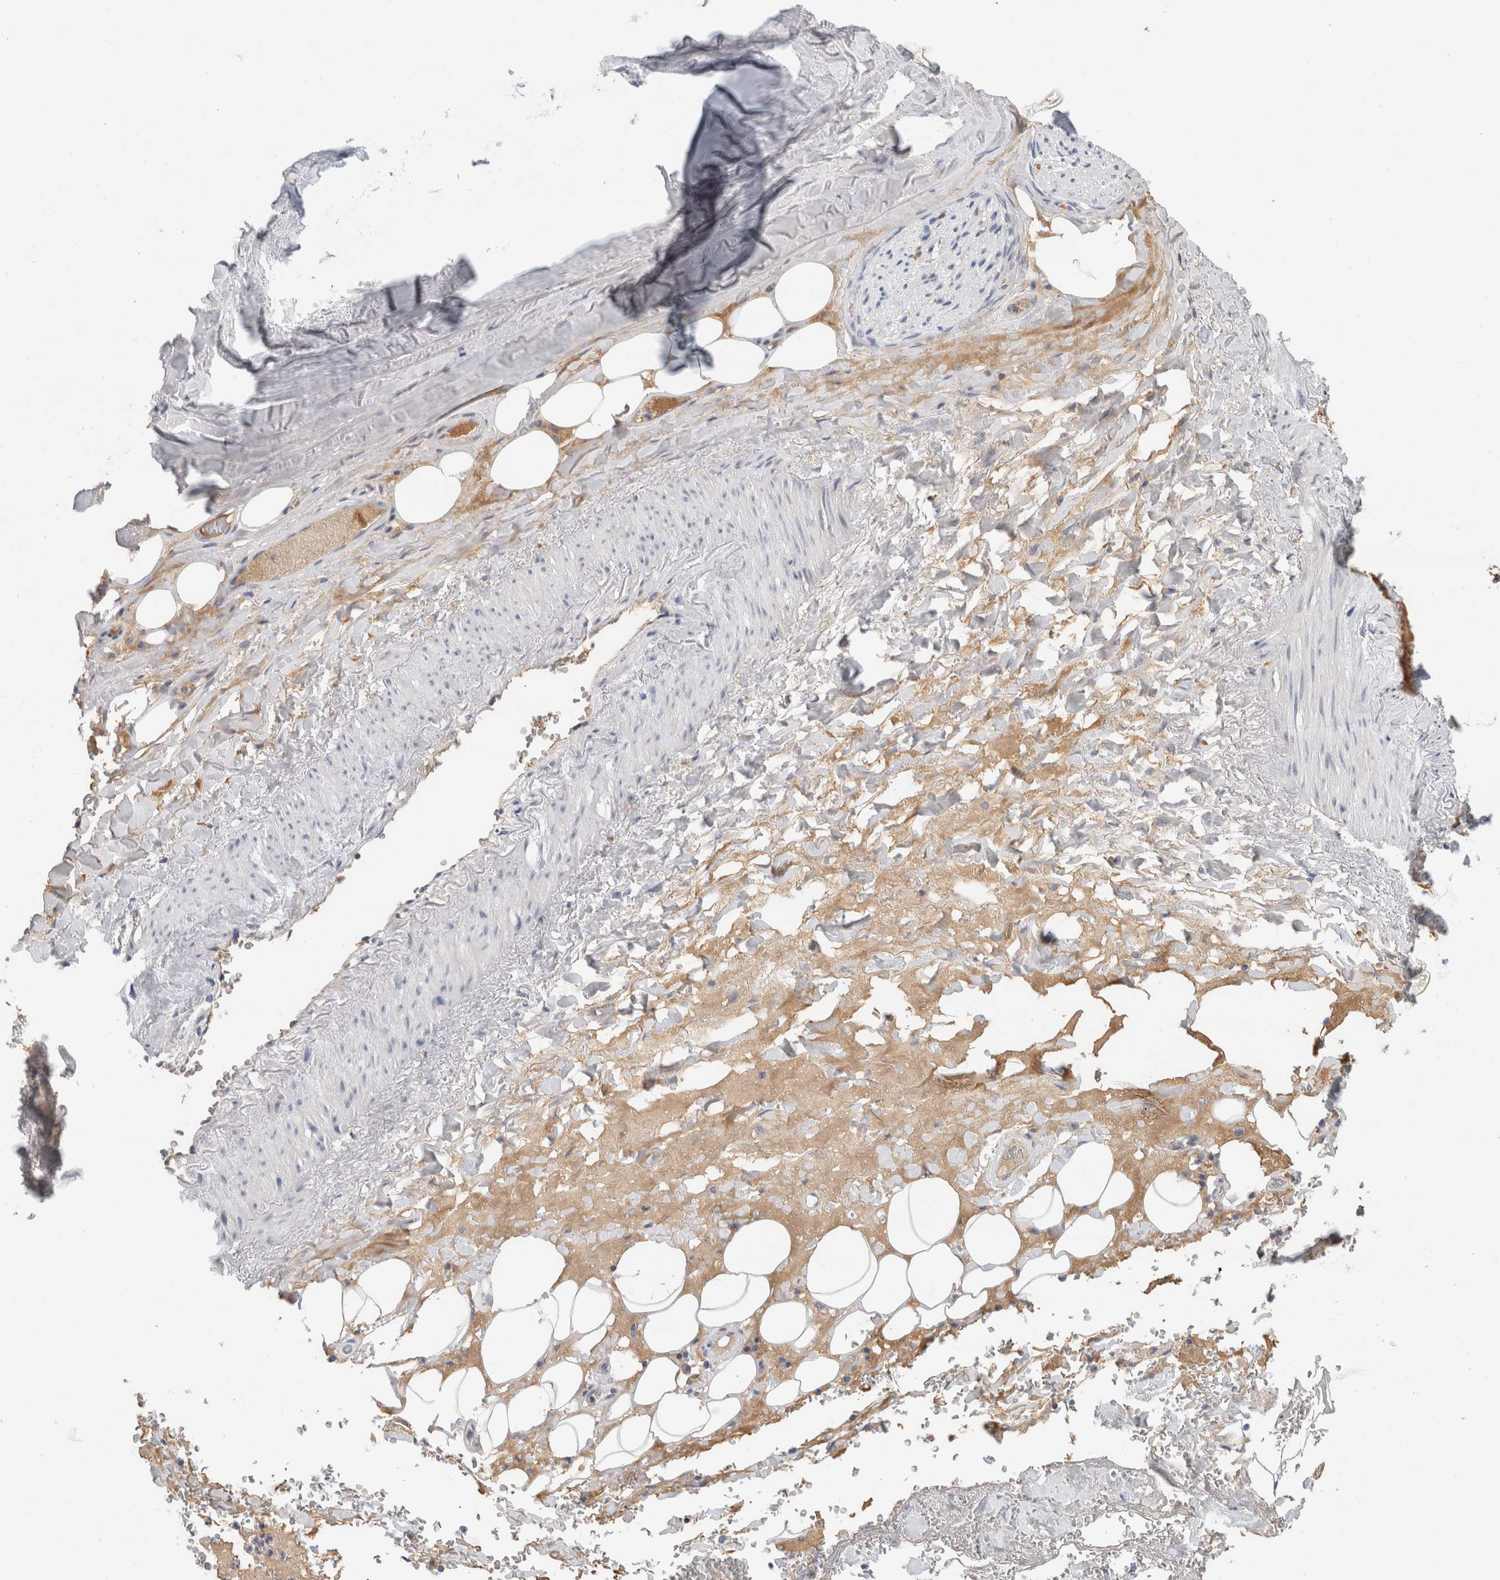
{"staining": {"intensity": "negative", "quantity": "none", "location": "none"}, "tissue": "adipose tissue", "cell_type": "Adipocytes", "image_type": "normal", "snomed": [{"axis": "morphology", "description": "Normal tissue, NOS"}, {"axis": "topography", "description": "Cartilage tissue"}], "caption": "Immunohistochemical staining of normal human adipose tissue shows no significant staining in adipocytes.", "gene": "SCGB1A1", "patient": {"sex": "female", "age": 63}}